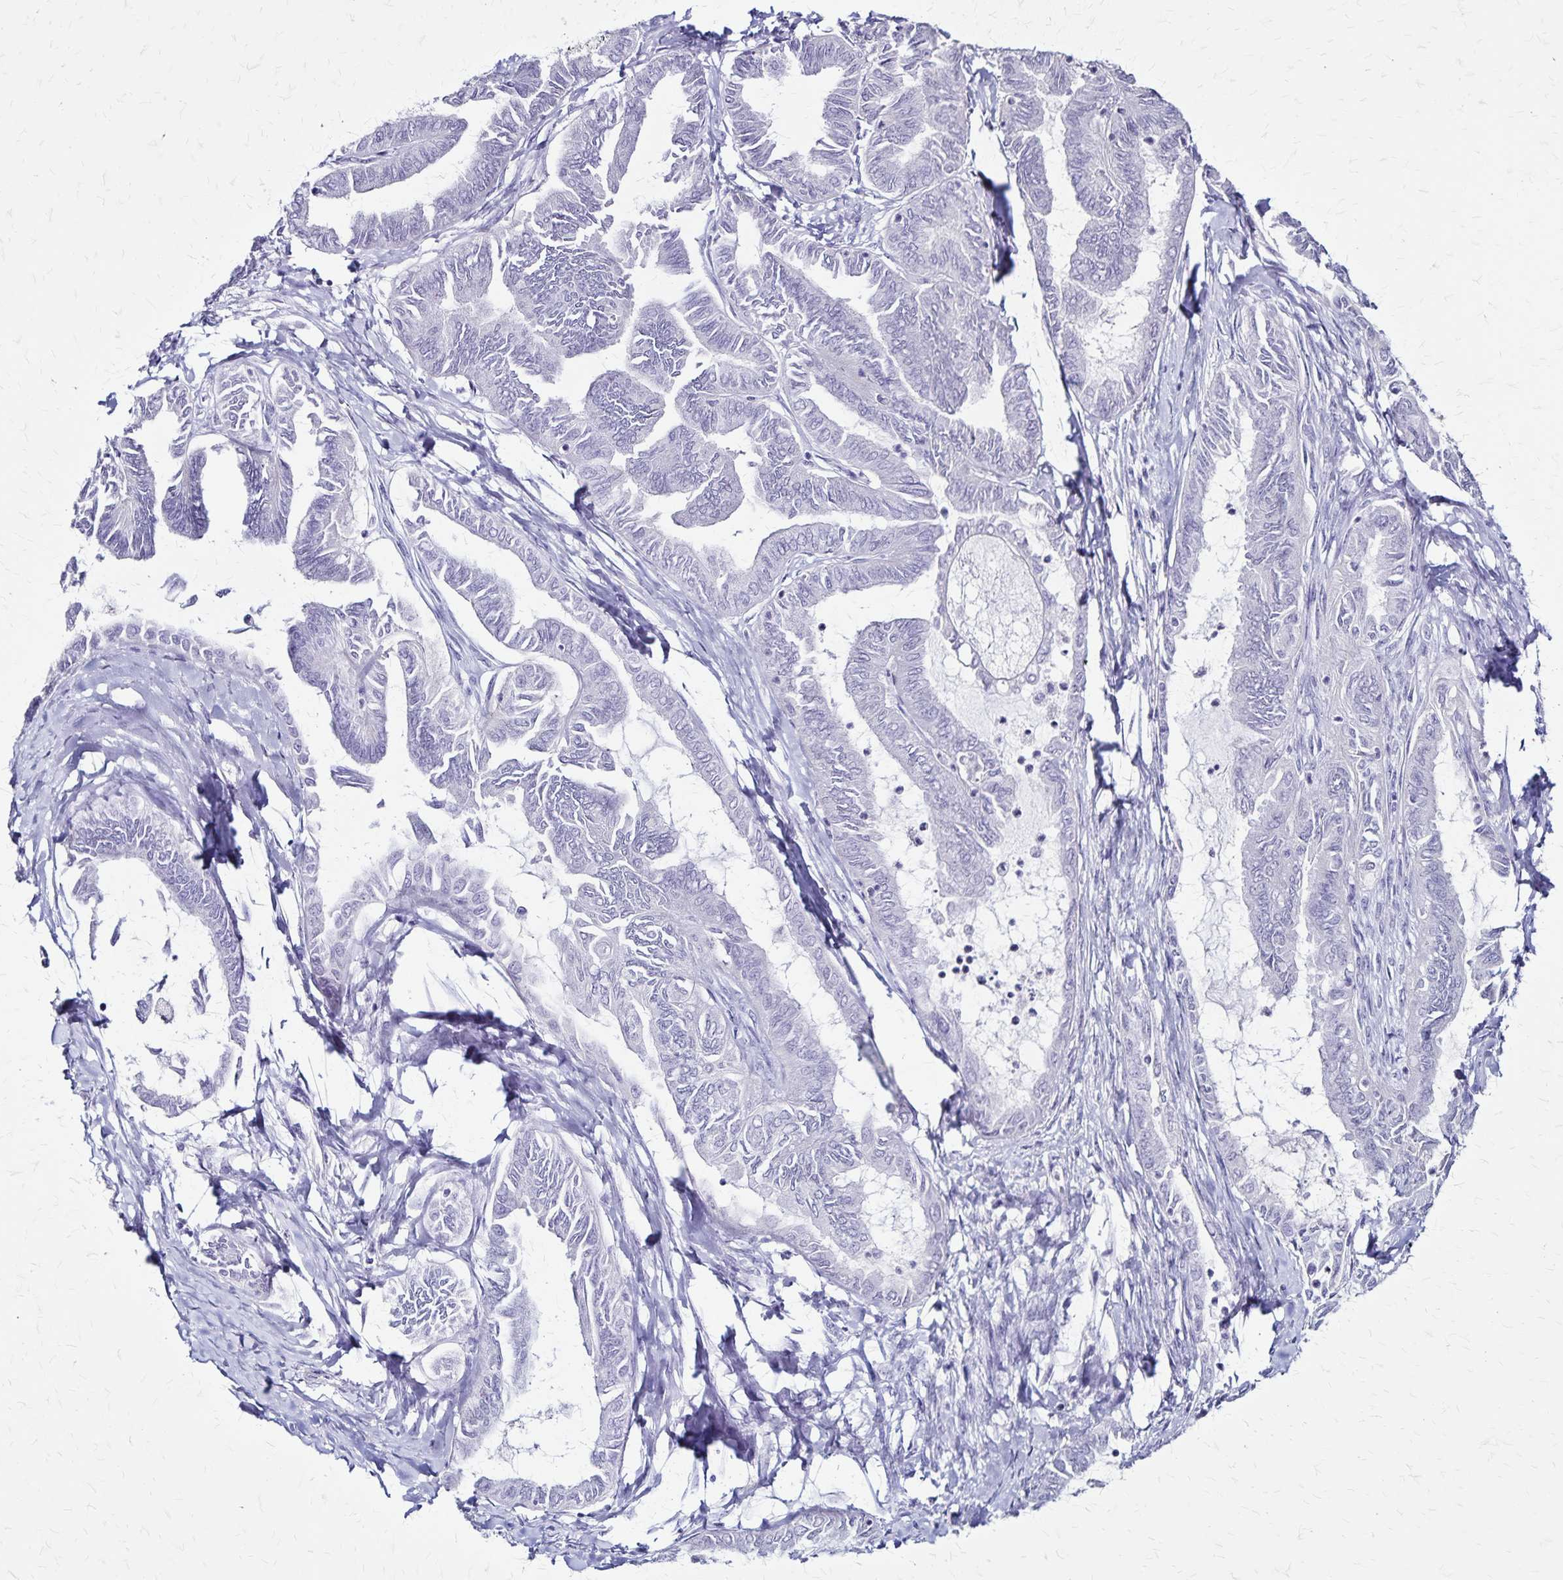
{"staining": {"intensity": "negative", "quantity": "none", "location": "none"}, "tissue": "ovarian cancer", "cell_type": "Tumor cells", "image_type": "cancer", "snomed": [{"axis": "morphology", "description": "Carcinoma, endometroid"}, {"axis": "topography", "description": "Ovary"}], "caption": "Tumor cells show no significant expression in ovarian cancer (endometroid carcinoma). The staining was performed using DAB (3,3'-diaminobenzidine) to visualize the protein expression in brown, while the nuclei were stained in blue with hematoxylin (Magnification: 20x).", "gene": "PLXNA4", "patient": {"sex": "female", "age": 70}}